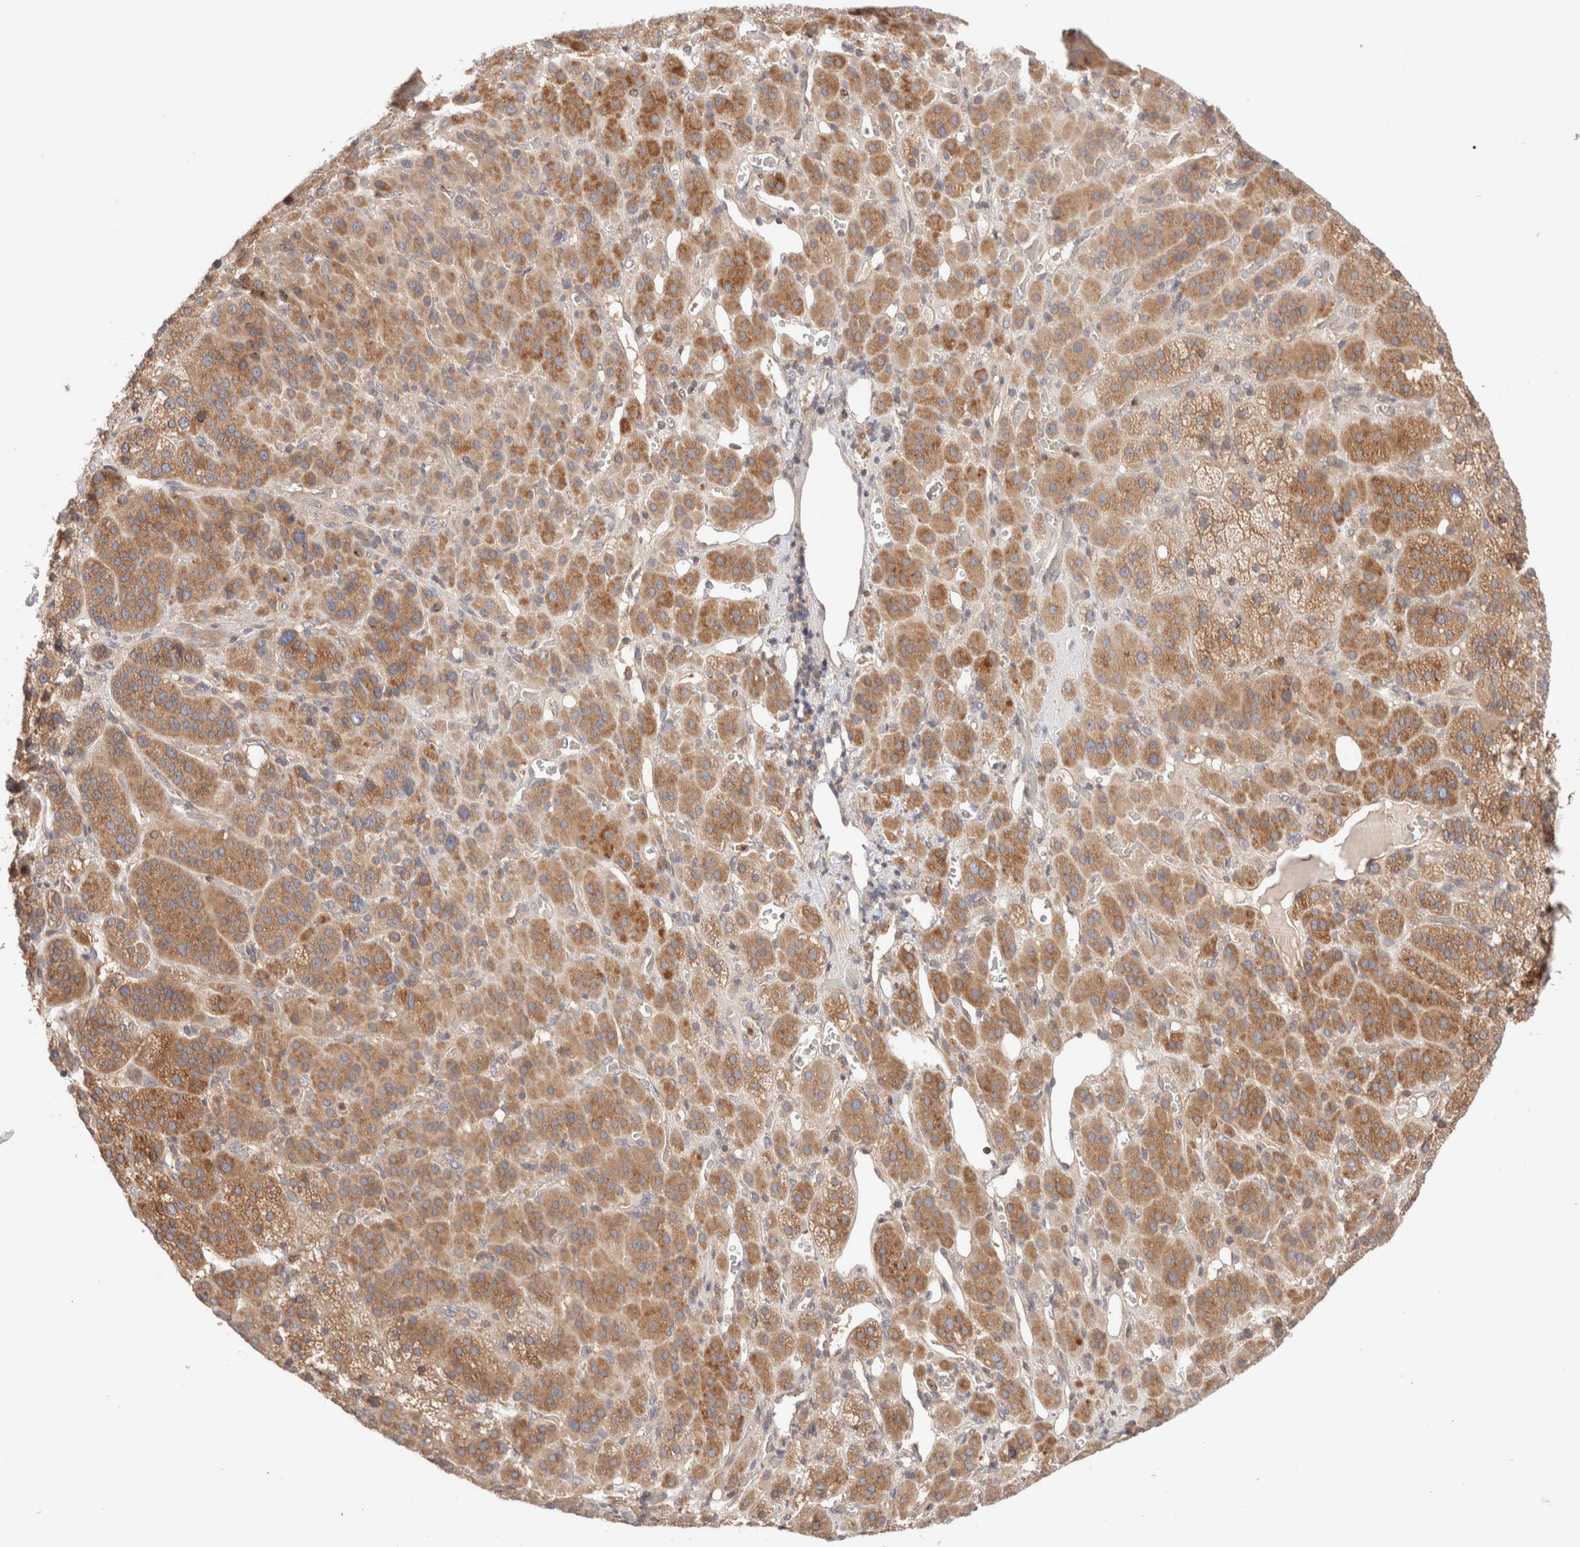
{"staining": {"intensity": "moderate", "quantity": ">75%", "location": "cytoplasmic/membranous"}, "tissue": "adrenal gland", "cell_type": "Glandular cells", "image_type": "normal", "snomed": [{"axis": "morphology", "description": "Normal tissue, NOS"}, {"axis": "topography", "description": "Adrenal gland"}], "caption": "The photomicrograph shows immunohistochemical staining of unremarkable adrenal gland. There is moderate cytoplasmic/membranous positivity is present in about >75% of glandular cells.", "gene": "SIKE1", "patient": {"sex": "male", "age": 57}}